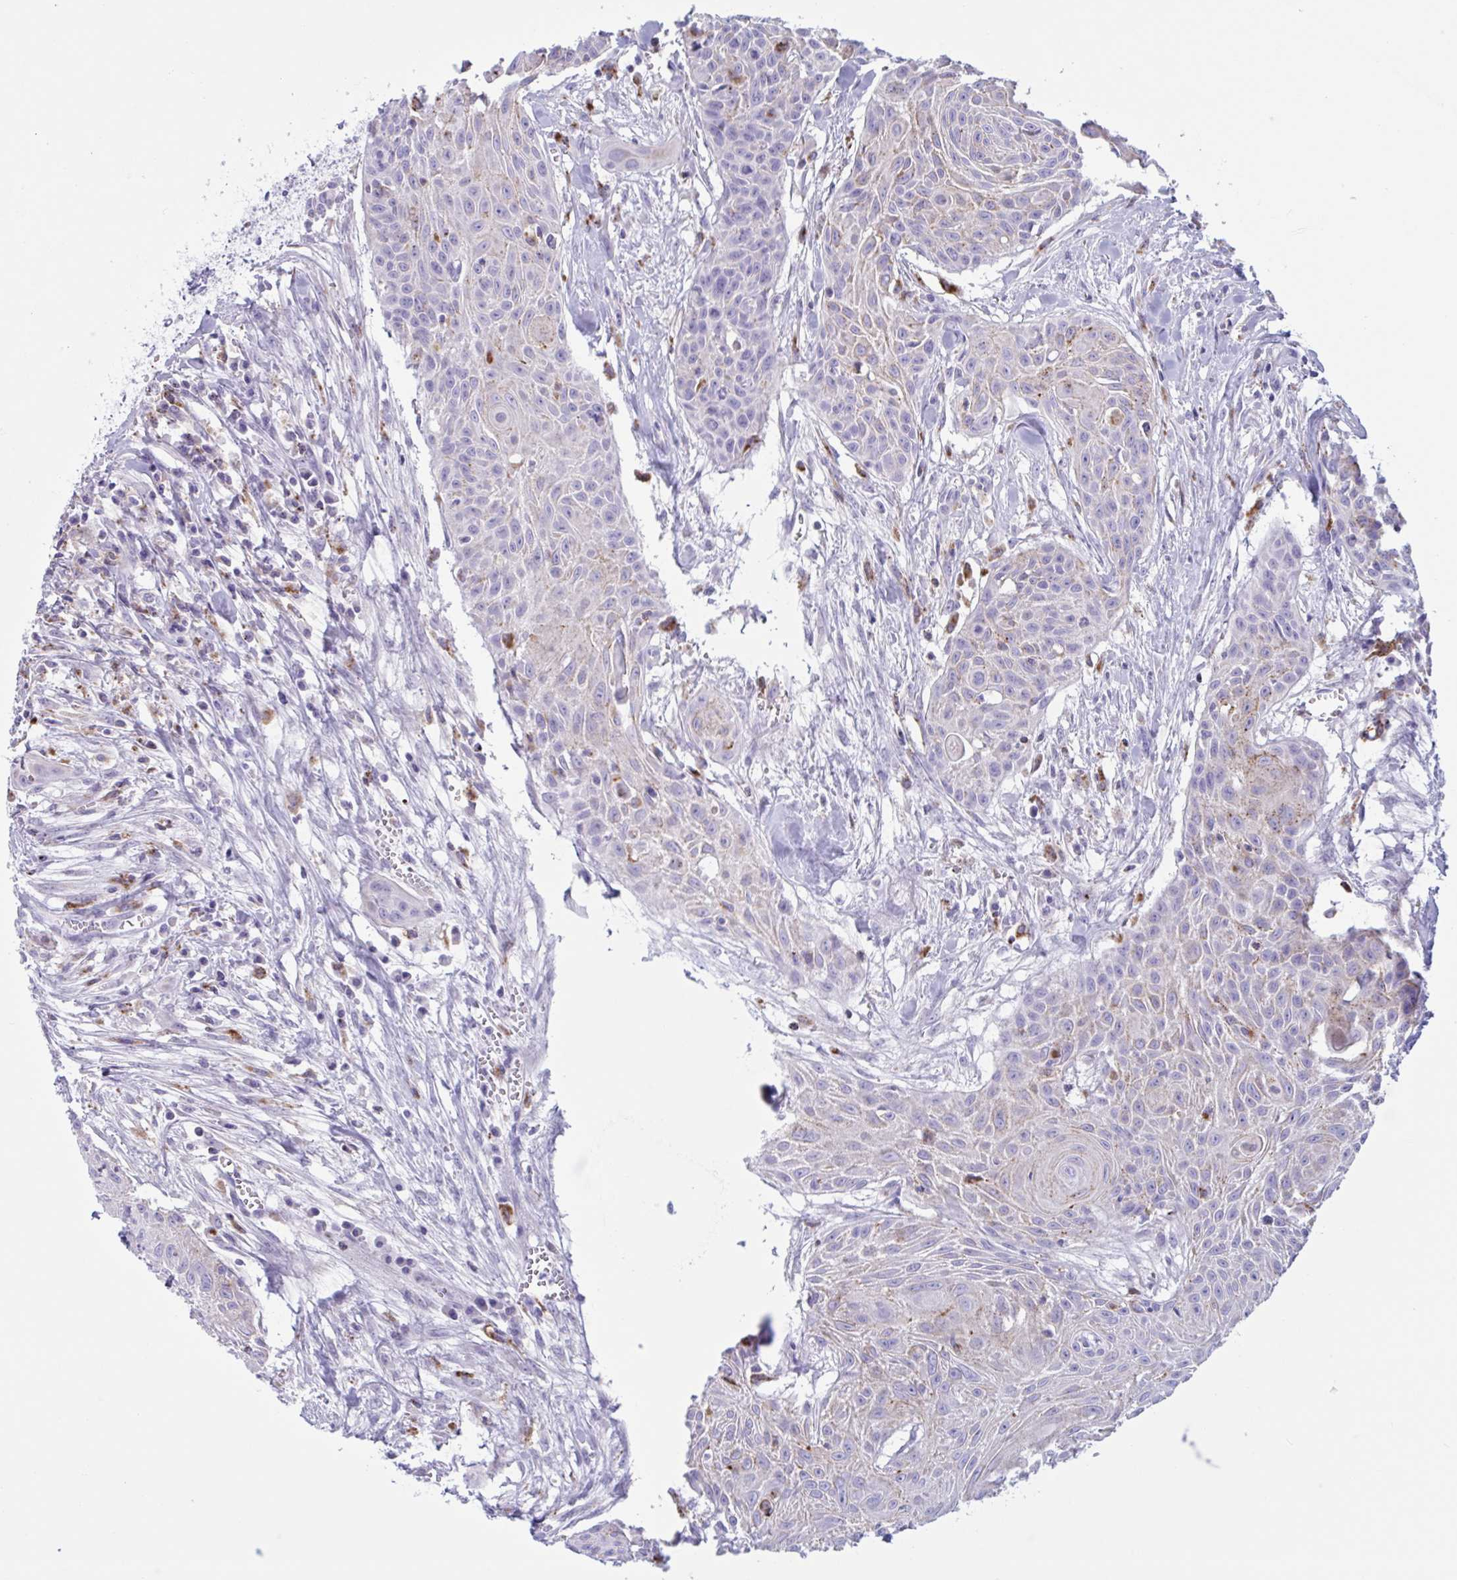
{"staining": {"intensity": "negative", "quantity": "none", "location": "none"}, "tissue": "head and neck cancer", "cell_type": "Tumor cells", "image_type": "cancer", "snomed": [{"axis": "morphology", "description": "Squamous cell carcinoma, NOS"}, {"axis": "topography", "description": "Lymph node"}, {"axis": "topography", "description": "Salivary gland"}, {"axis": "topography", "description": "Head-Neck"}], "caption": "Immunohistochemistry (IHC) photomicrograph of neoplastic tissue: head and neck cancer stained with DAB exhibits no significant protein positivity in tumor cells.", "gene": "XCL1", "patient": {"sex": "female", "age": 74}}